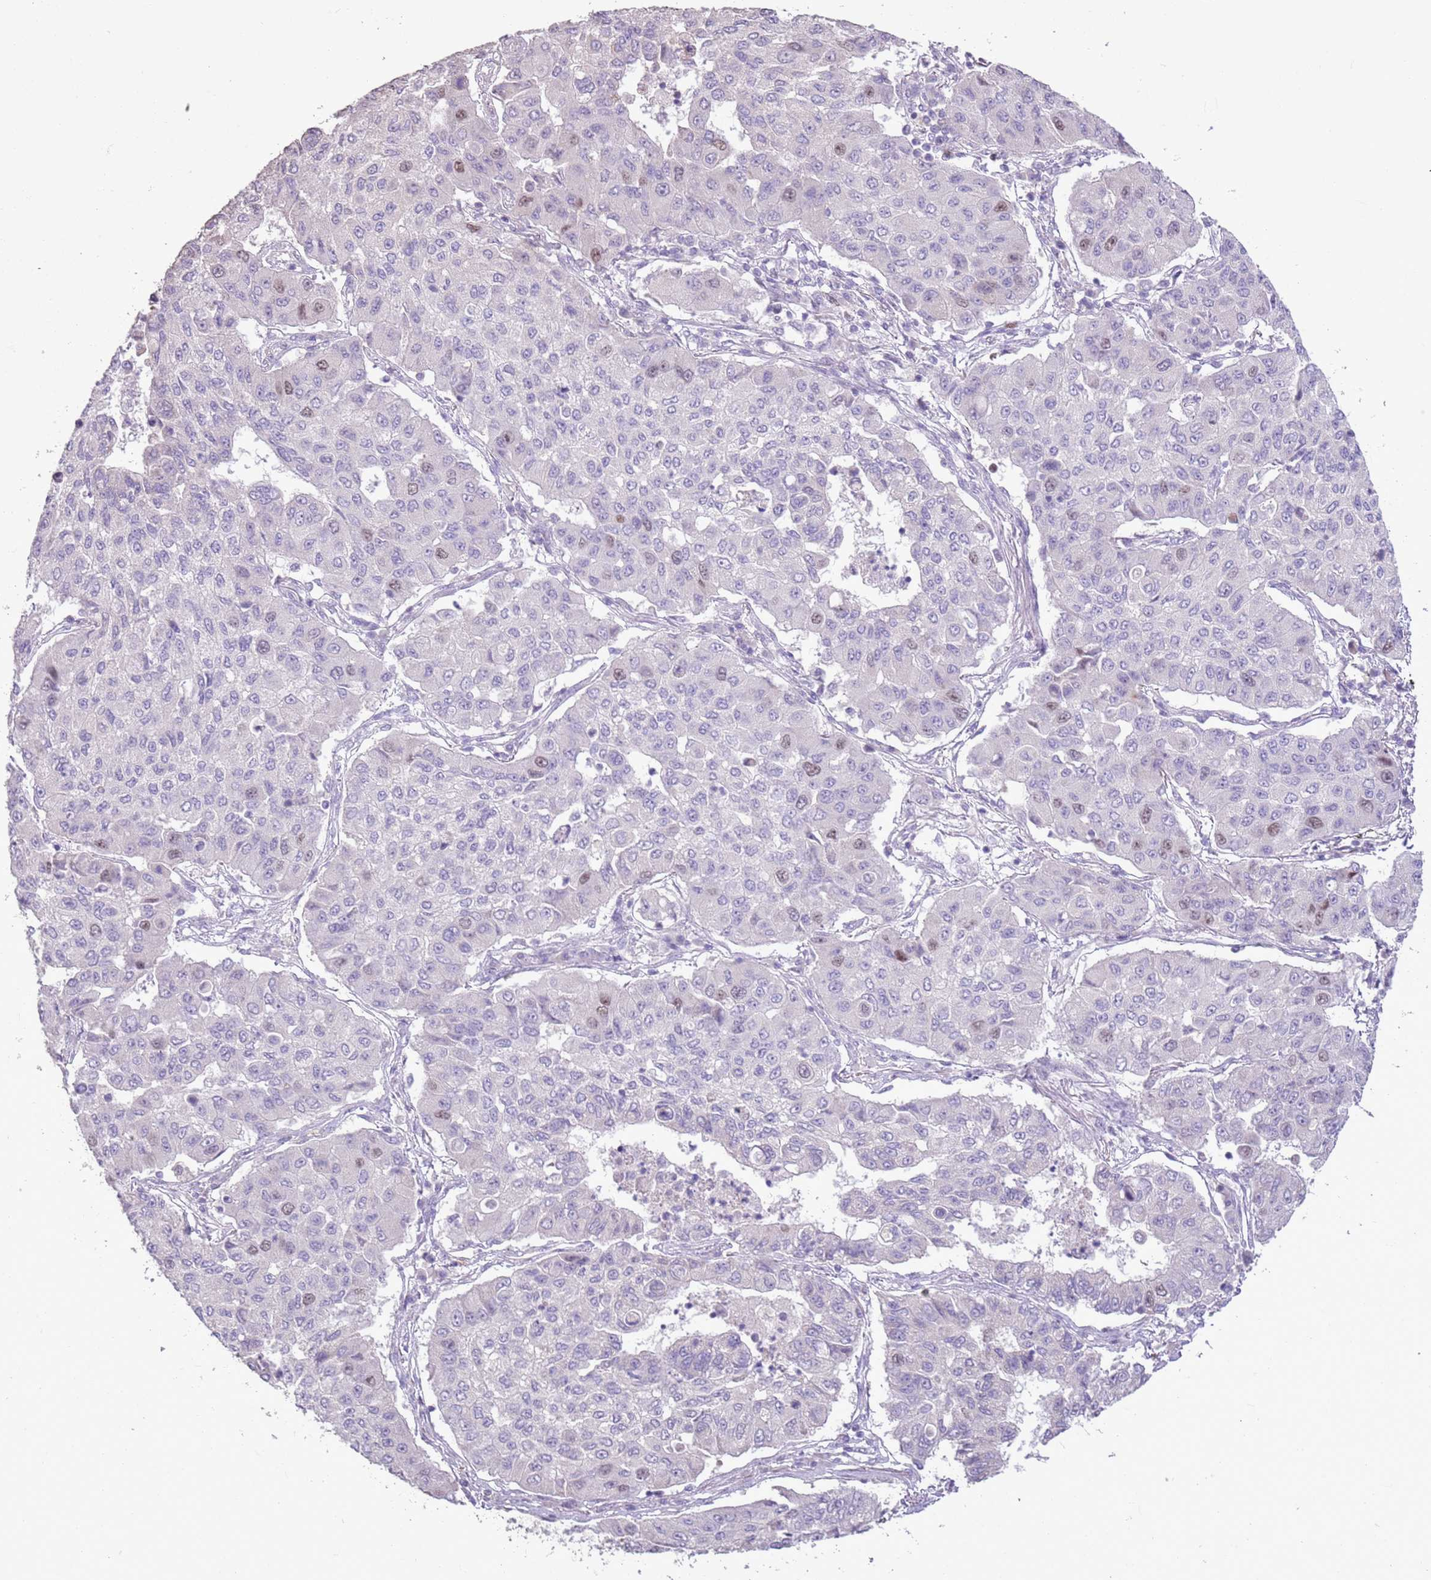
{"staining": {"intensity": "moderate", "quantity": "<25%", "location": "nuclear"}, "tissue": "lung cancer", "cell_type": "Tumor cells", "image_type": "cancer", "snomed": [{"axis": "morphology", "description": "Squamous cell carcinoma, NOS"}, {"axis": "topography", "description": "Lung"}], "caption": "Tumor cells display moderate nuclear expression in about <25% of cells in squamous cell carcinoma (lung).", "gene": "GMNN", "patient": {"sex": "male", "age": 74}}